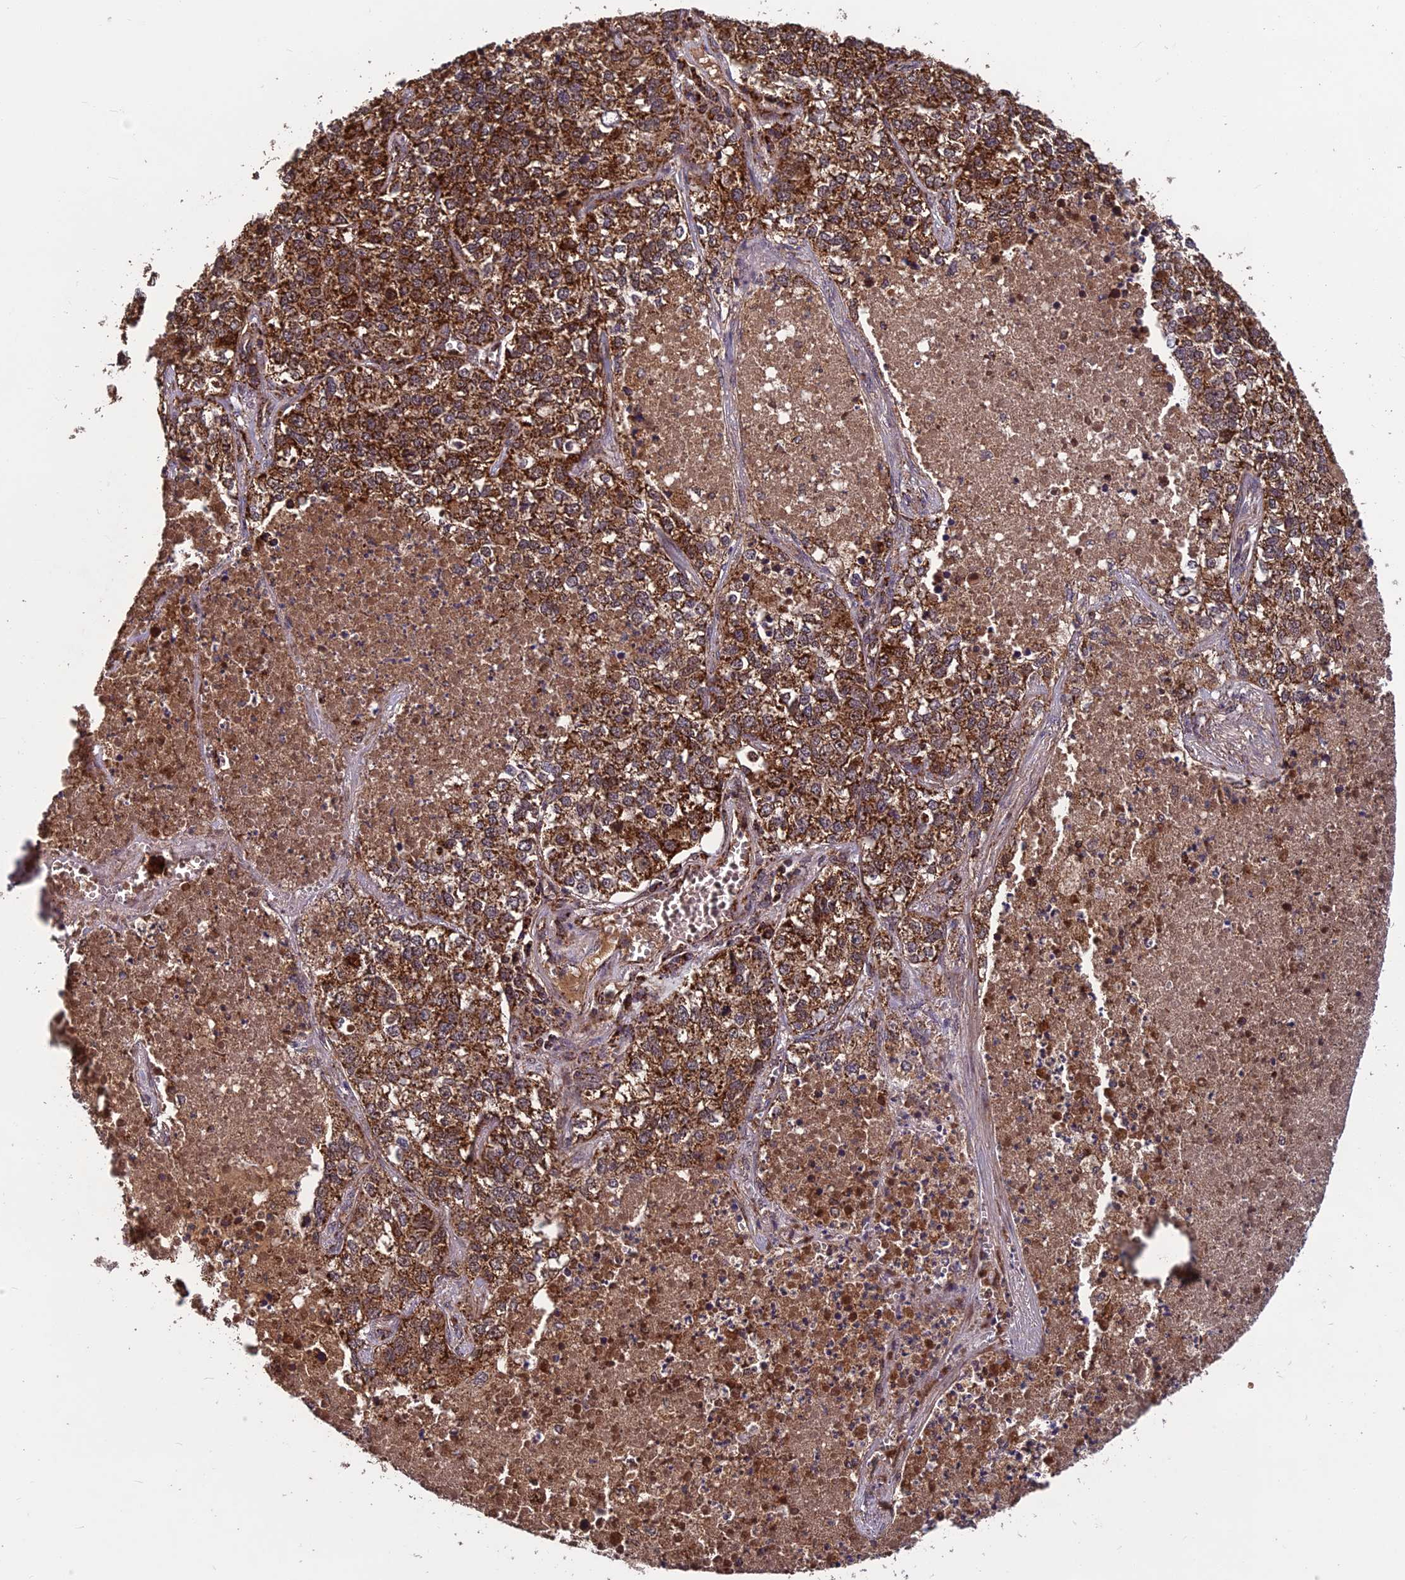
{"staining": {"intensity": "strong", "quantity": ">75%", "location": "cytoplasmic/membranous"}, "tissue": "lung cancer", "cell_type": "Tumor cells", "image_type": "cancer", "snomed": [{"axis": "morphology", "description": "Adenocarcinoma, NOS"}, {"axis": "topography", "description": "Lung"}], "caption": "Lung adenocarcinoma tissue exhibits strong cytoplasmic/membranous staining in approximately >75% of tumor cells (IHC, brightfield microscopy, high magnification).", "gene": "CCDC15", "patient": {"sex": "male", "age": 49}}